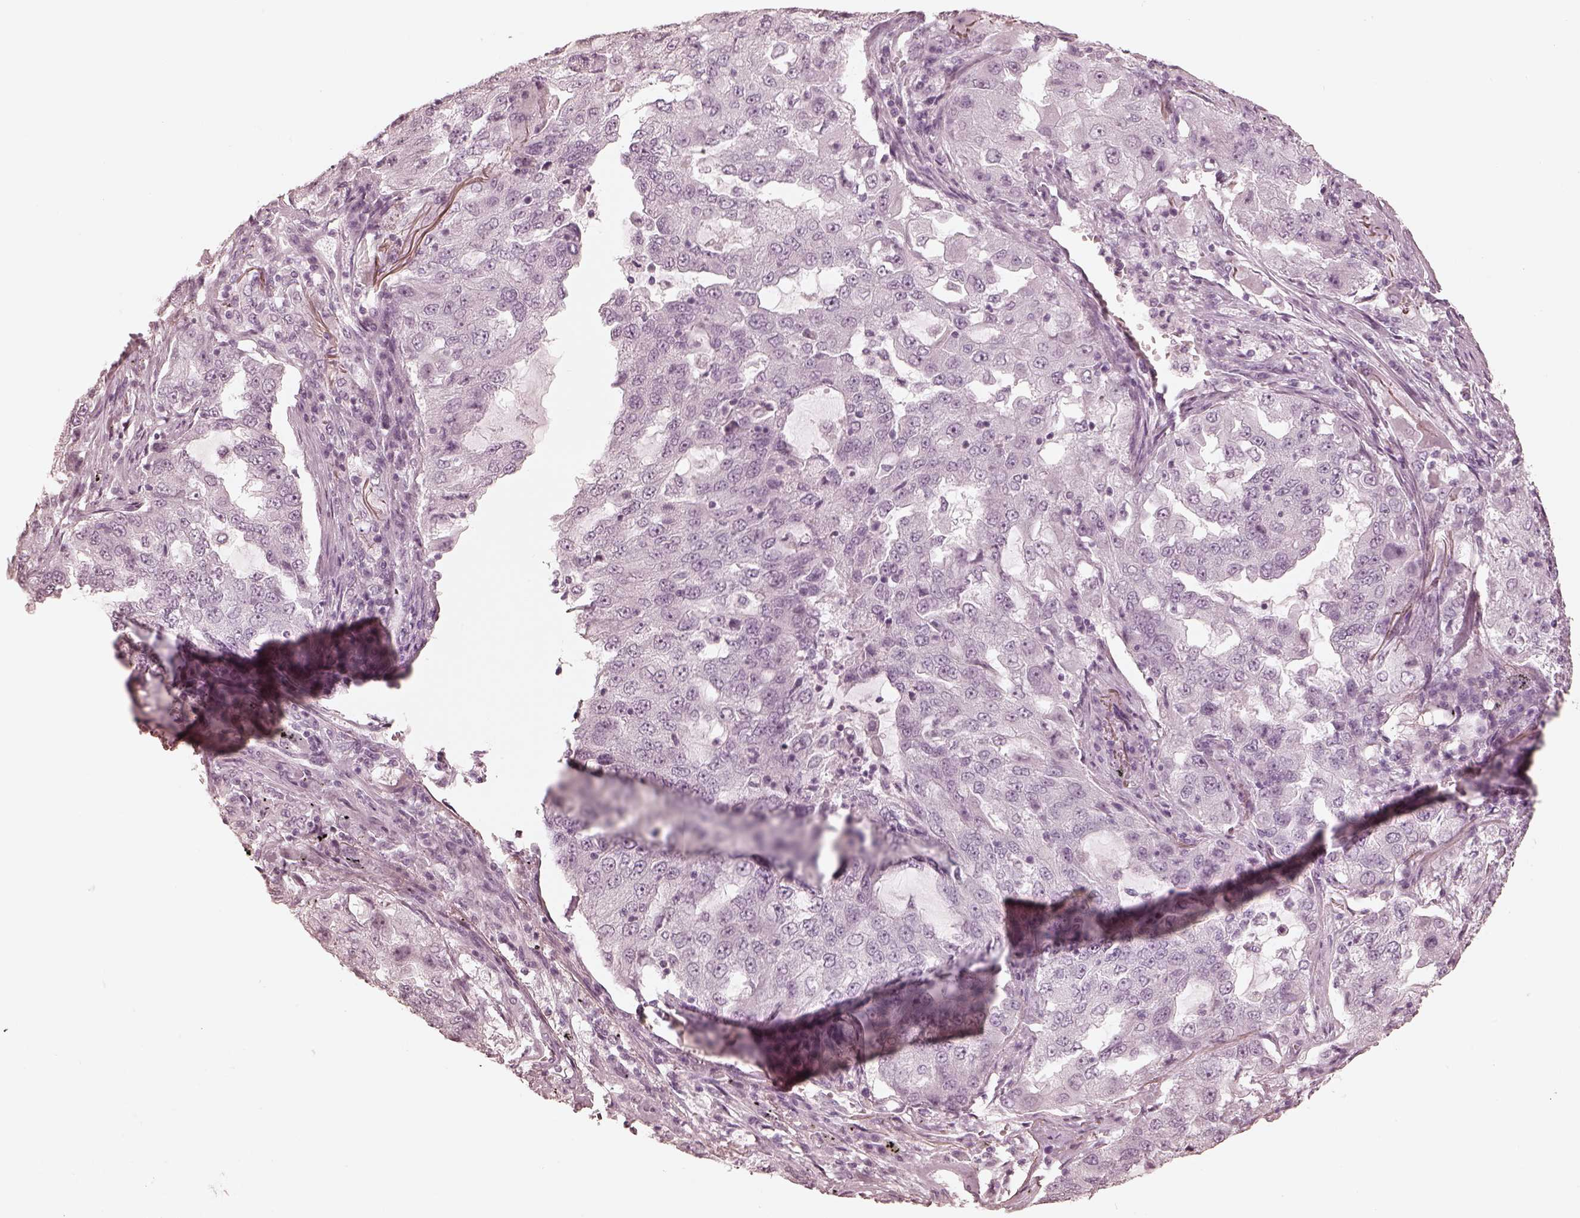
{"staining": {"intensity": "negative", "quantity": "none", "location": "none"}, "tissue": "lung cancer", "cell_type": "Tumor cells", "image_type": "cancer", "snomed": [{"axis": "morphology", "description": "Adenocarcinoma, NOS"}, {"axis": "topography", "description": "Lung"}], "caption": "Tumor cells show no significant protein staining in lung adenocarcinoma.", "gene": "CALR3", "patient": {"sex": "female", "age": 61}}